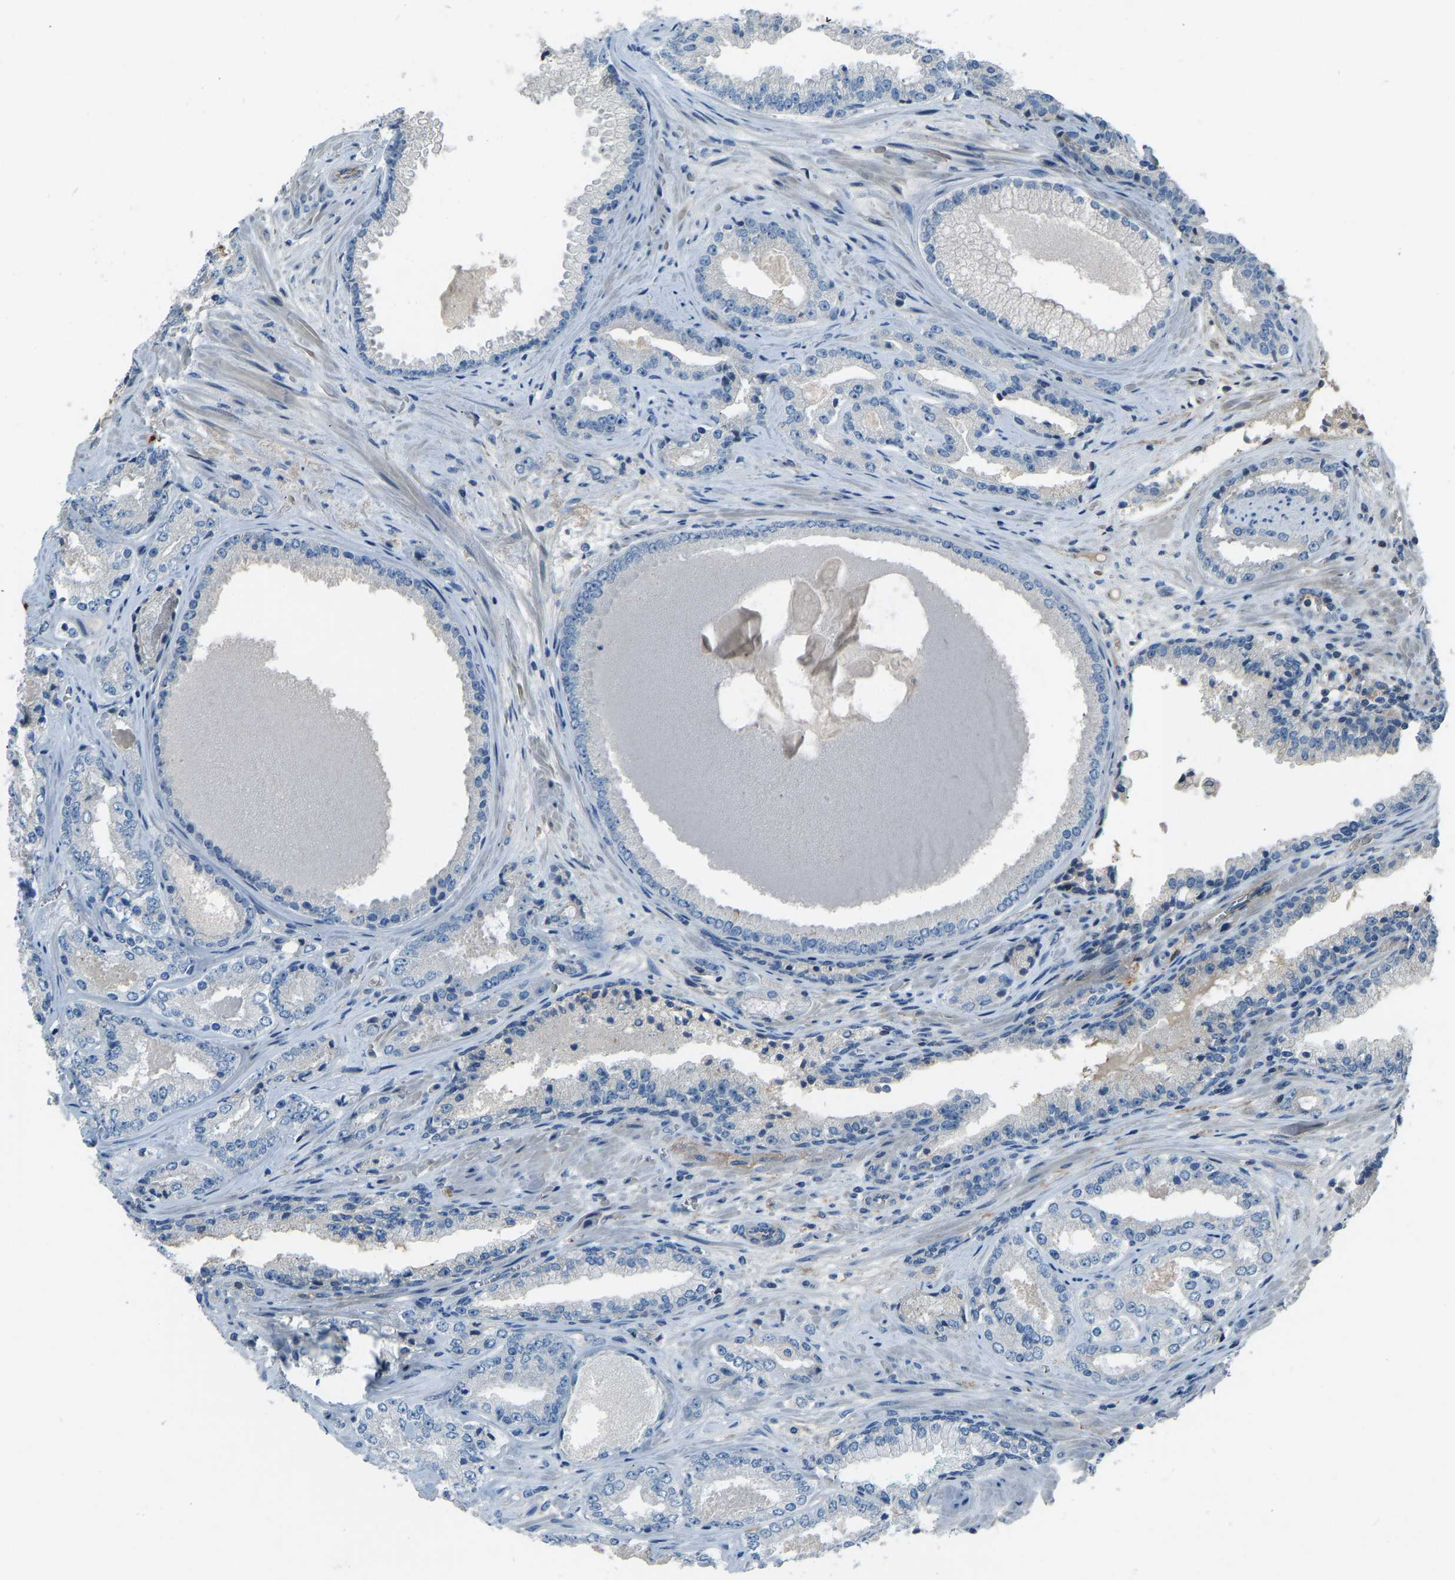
{"staining": {"intensity": "negative", "quantity": "none", "location": "none"}, "tissue": "prostate cancer", "cell_type": "Tumor cells", "image_type": "cancer", "snomed": [{"axis": "morphology", "description": "Adenocarcinoma, High grade"}, {"axis": "topography", "description": "Prostate"}], "caption": "Tumor cells show no significant staining in prostate high-grade adenocarcinoma.", "gene": "FBLN2", "patient": {"sex": "male", "age": 71}}